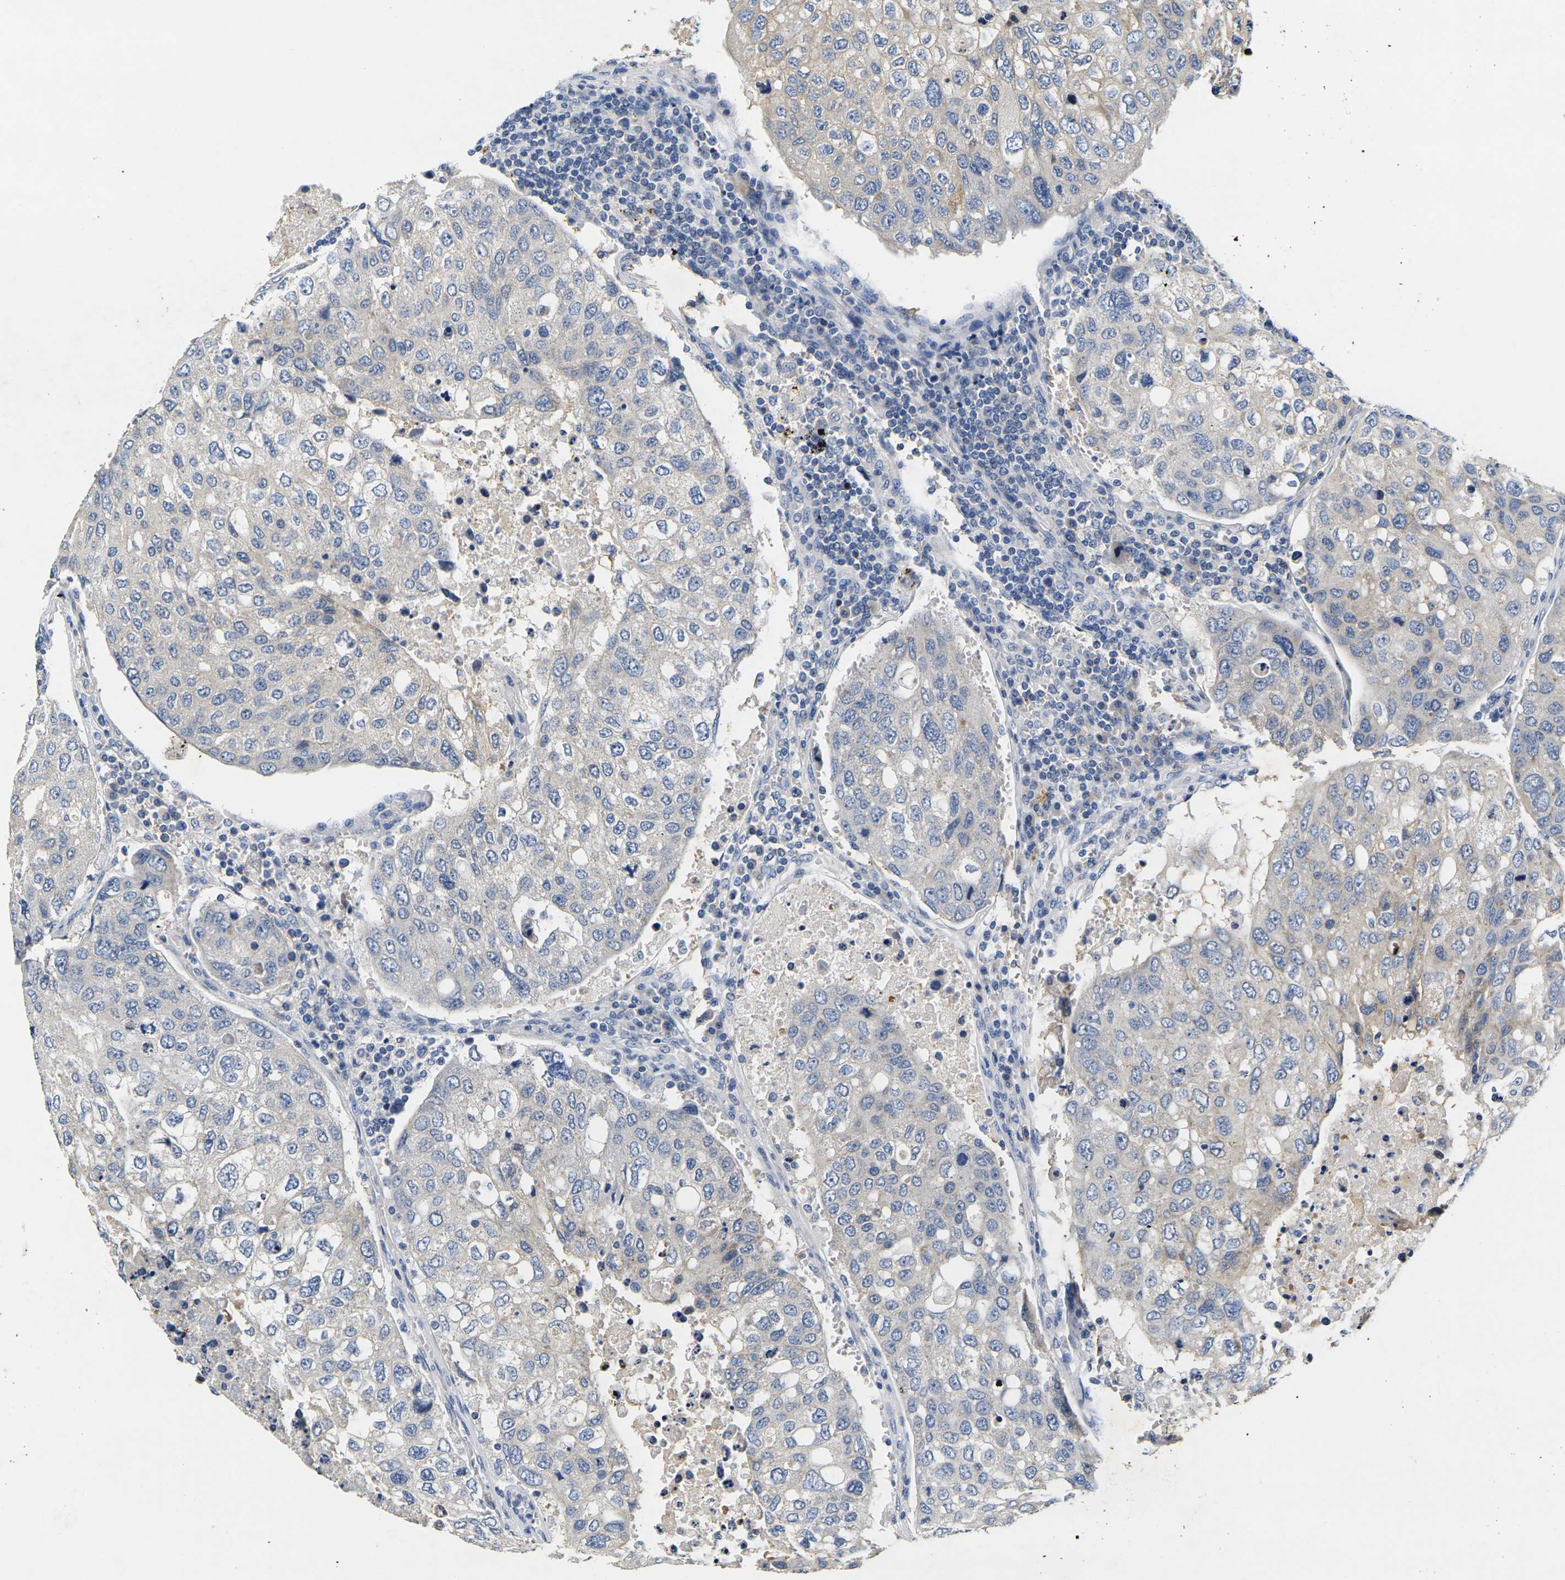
{"staining": {"intensity": "weak", "quantity": "25%-75%", "location": "cytoplasmic/membranous"}, "tissue": "urothelial cancer", "cell_type": "Tumor cells", "image_type": "cancer", "snomed": [{"axis": "morphology", "description": "Urothelial carcinoma, High grade"}, {"axis": "topography", "description": "Lymph node"}, {"axis": "topography", "description": "Urinary bladder"}], "caption": "Immunohistochemistry (IHC) of human high-grade urothelial carcinoma demonstrates low levels of weak cytoplasmic/membranous staining in approximately 25%-75% of tumor cells.", "gene": "NOCT", "patient": {"sex": "male", "age": 51}}